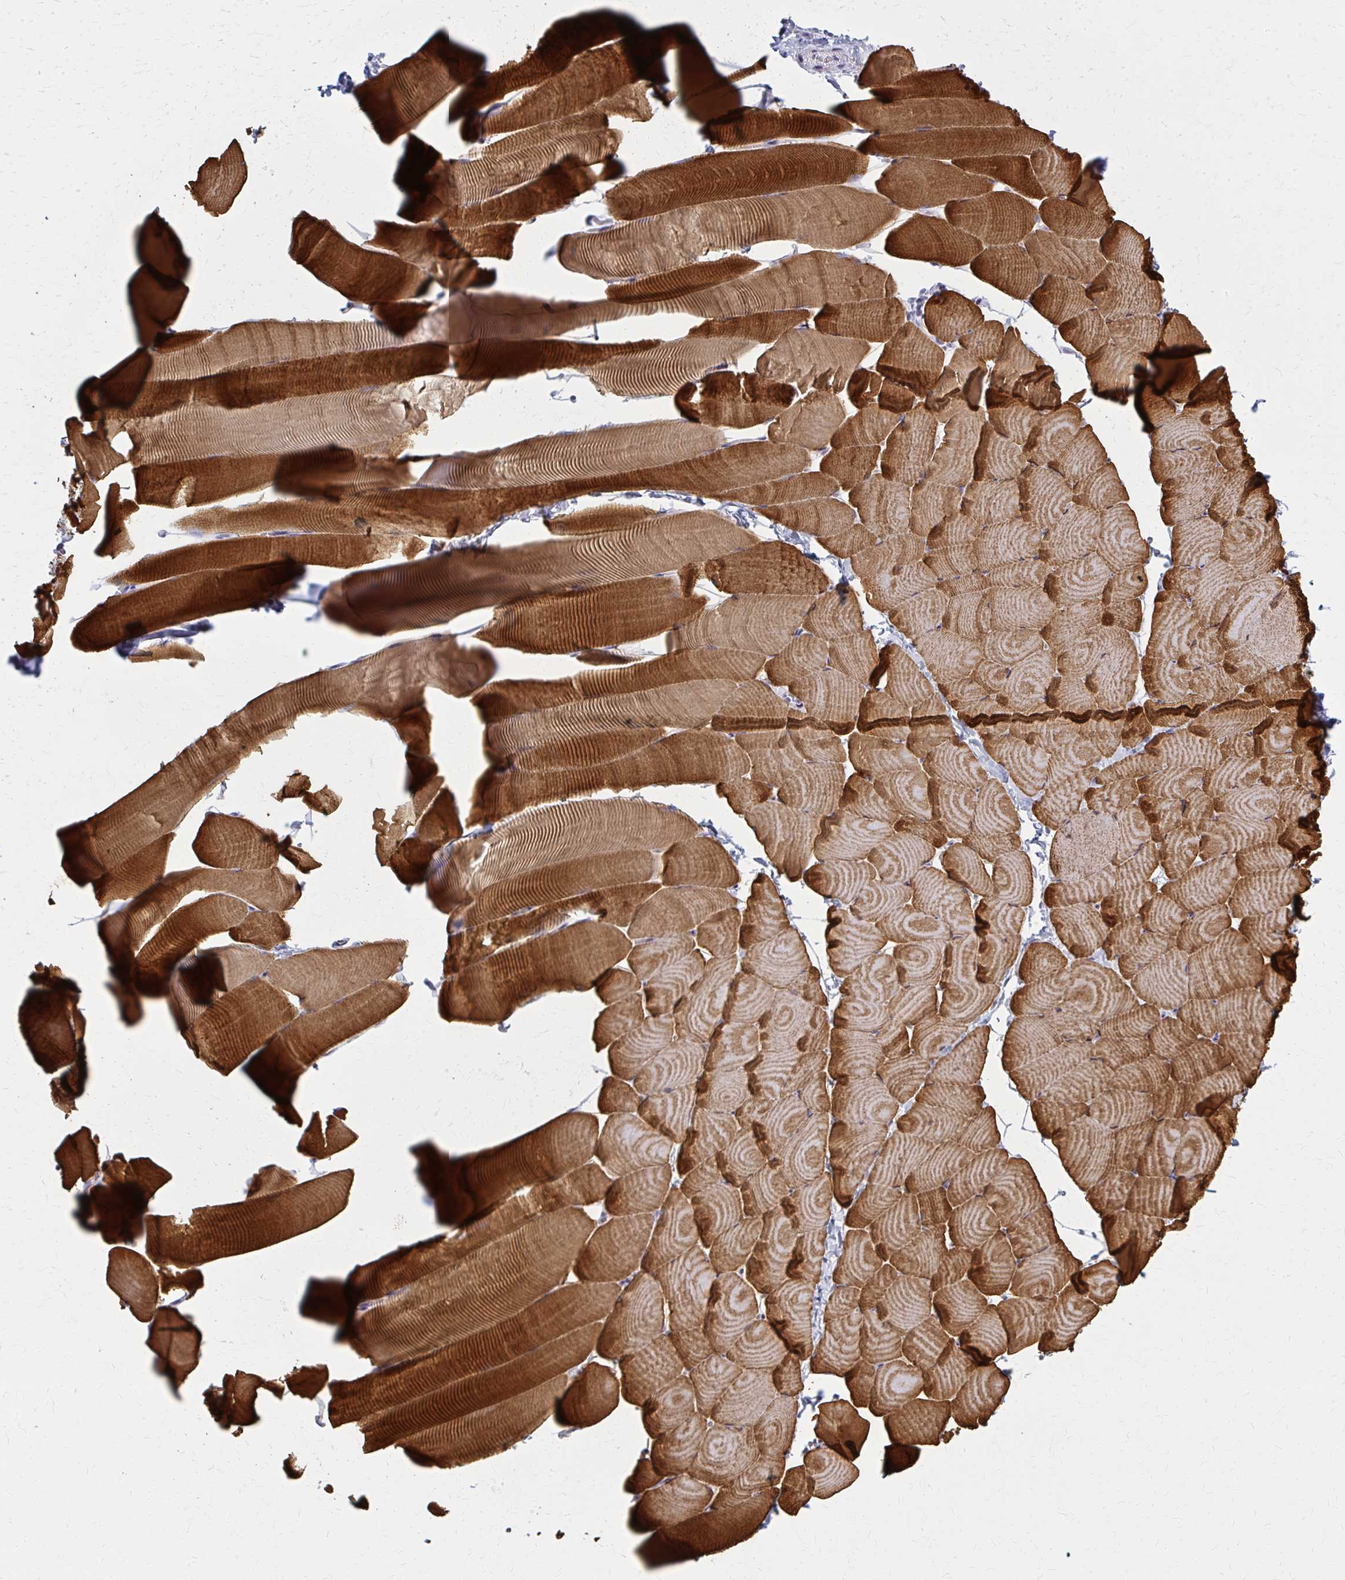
{"staining": {"intensity": "strong", "quantity": ">75%", "location": "cytoplasmic/membranous"}, "tissue": "skeletal muscle", "cell_type": "Myocytes", "image_type": "normal", "snomed": [{"axis": "morphology", "description": "Normal tissue, NOS"}, {"axis": "topography", "description": "Skeletal muscle"}], "caption": "Myocytes display high levels of strong cytoplasmic/membranous staining in approximately >75% of cells in benign skeletal muscle.", "gene": "CASQ2", "patient": {"sex": "male", "age": 25}}